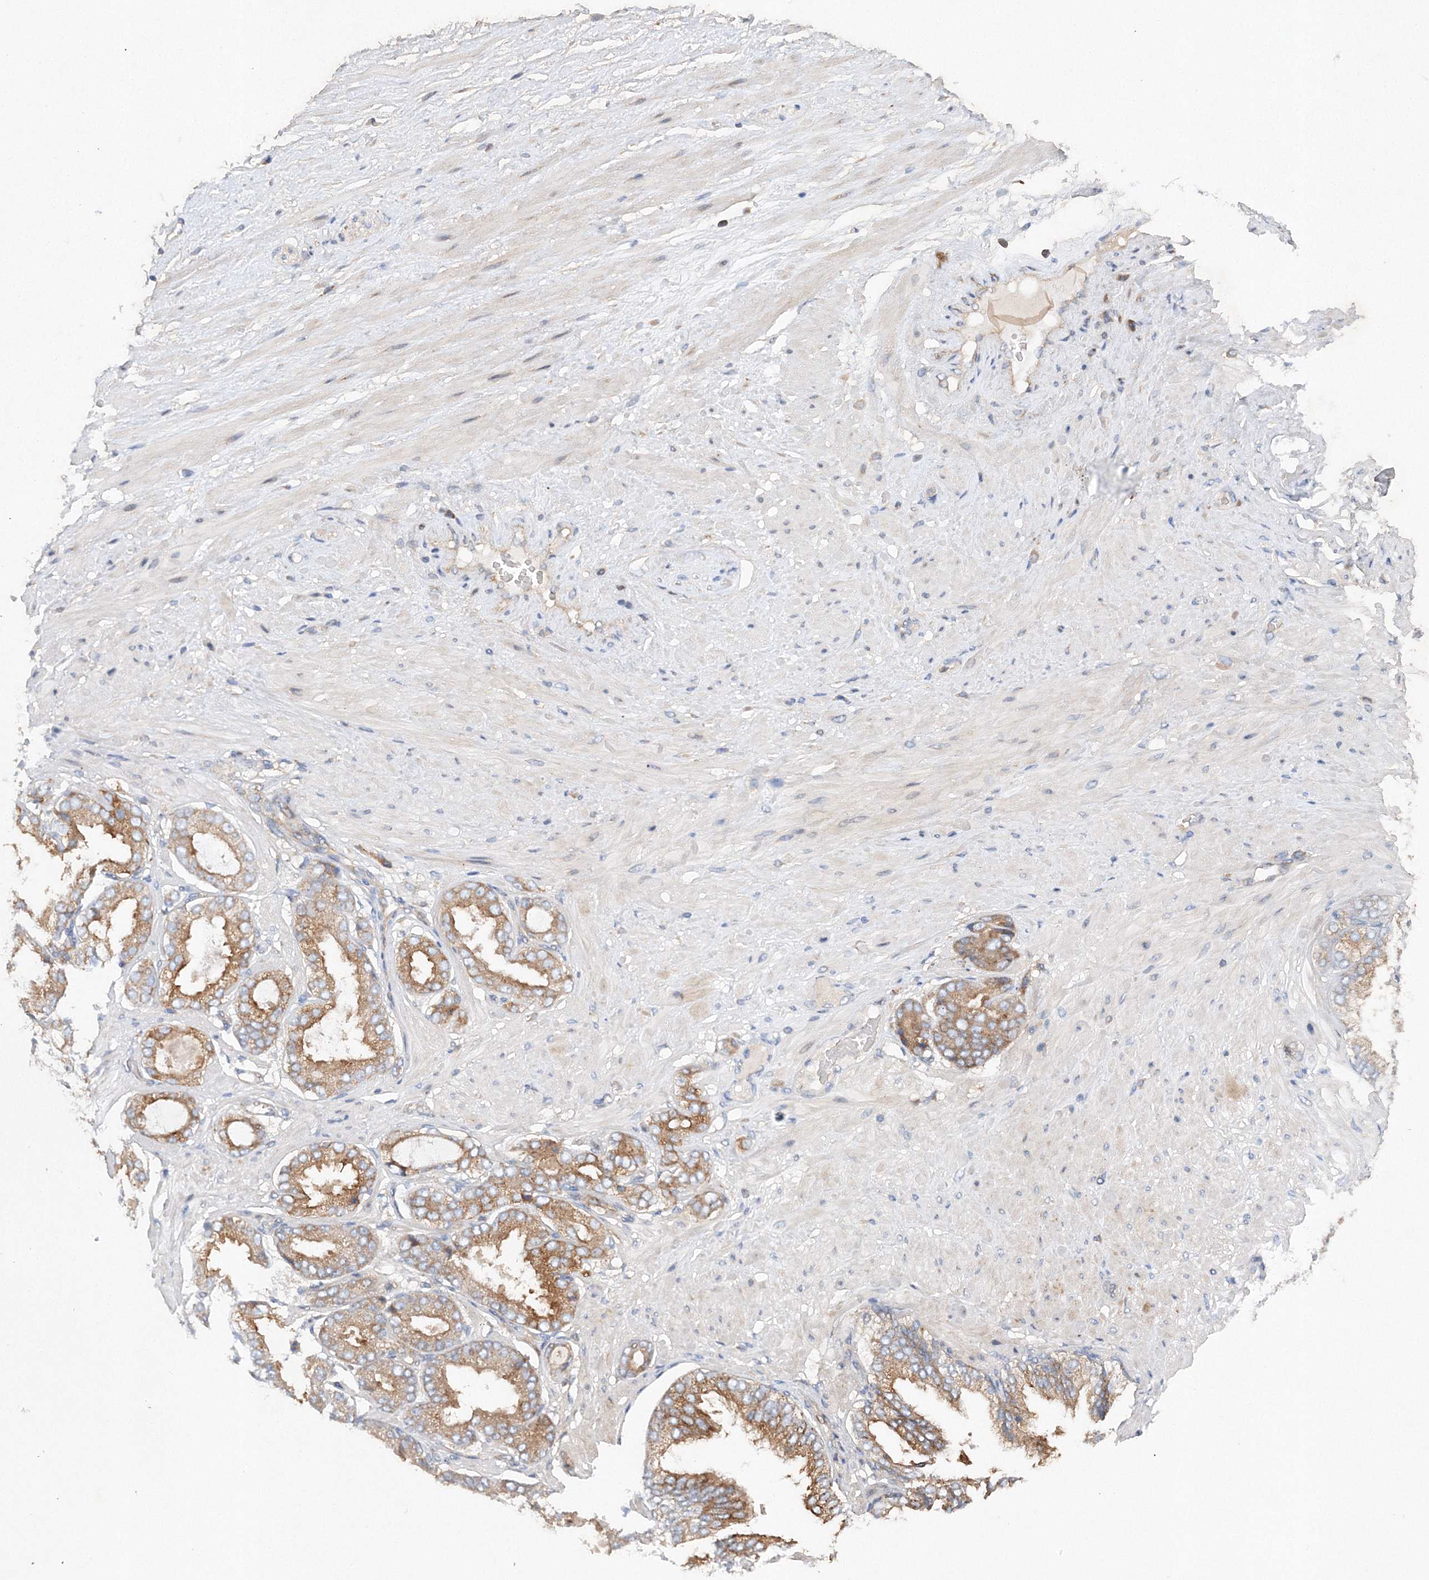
{"staining": {"intensity": "negative", "quantity": "none", "location": "none"}, "tissue": "adipose tissue", "cell_type": "Adipocytes", "image_type": "normal", "snomed": [{"axis": "morphology", "description": "Normal tissue, NOS"}, {"axis": "morphology", "description": "Adenocarcinoma, Low grade"}, {"axis": "topography", "description": "Prostate"}, {"axis": "topography", "description": "Peripheral nerve tissue"}], "caption": "This is an IHC photomicrograph of benign human adipose tissue. There is no expression in adipocytes.", "gene": "SLC36A1", "patient": {"sex": "male", "age": 63}}